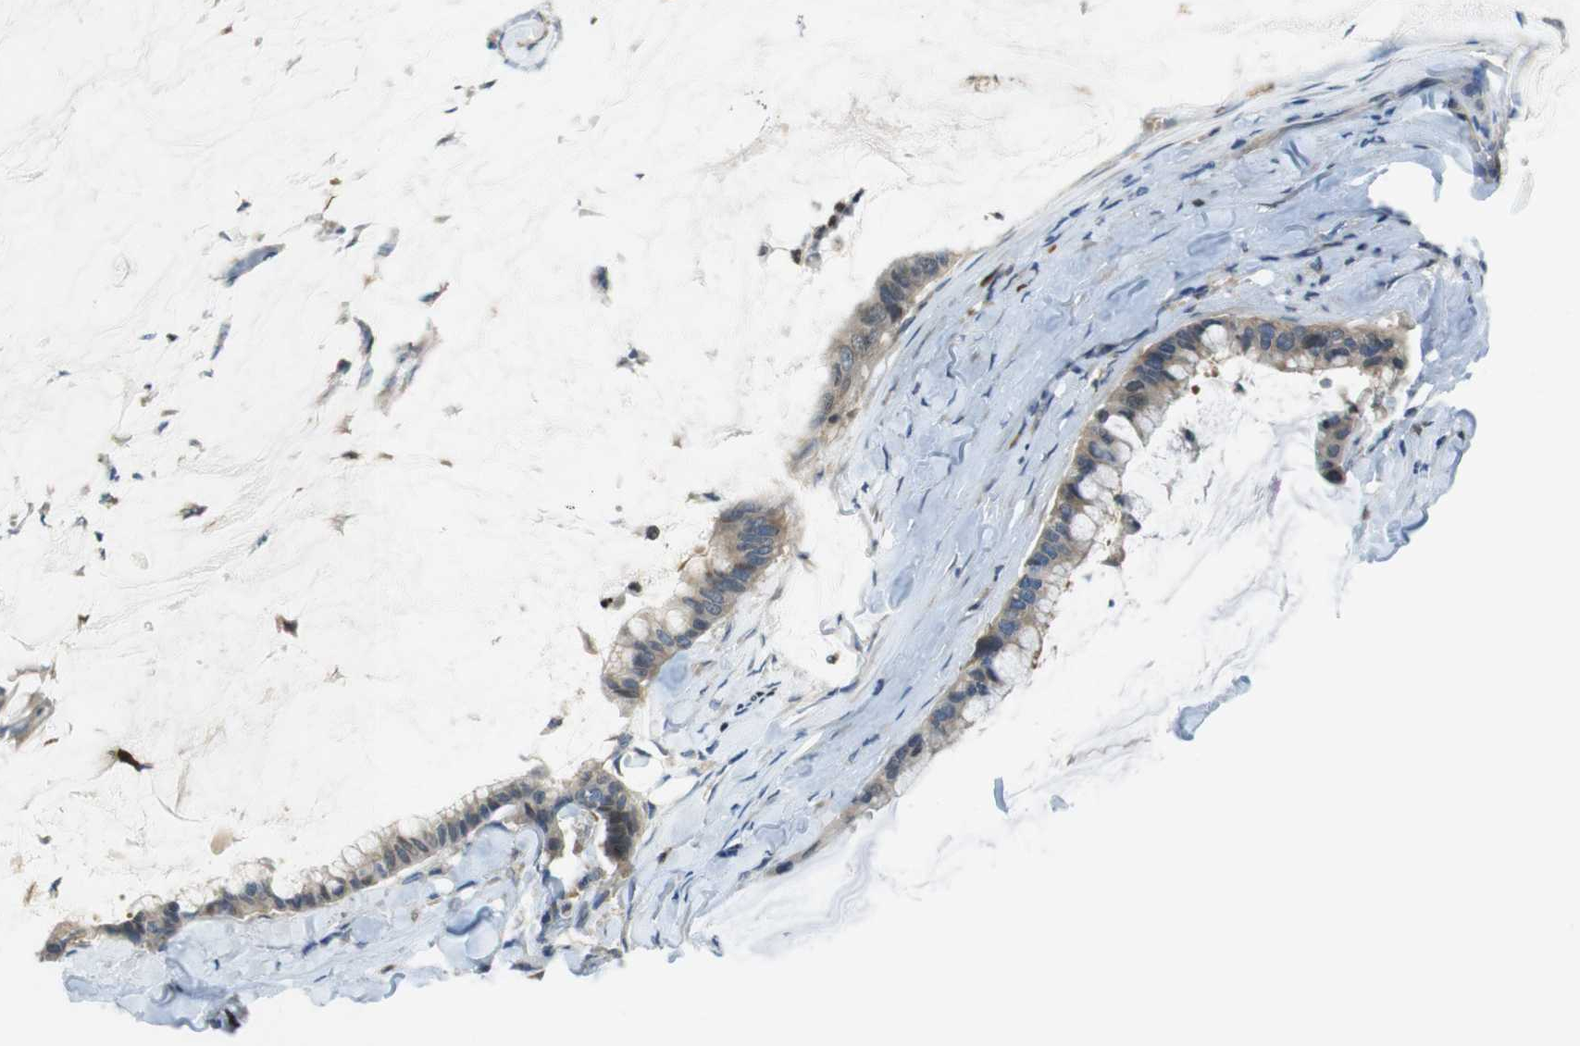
{"staining": {"intensity": "weak", "quantity": ">75%", "location": "cytoplasmic/membranous"}, "tissue": "pancreatic cancer", "cell_type": "Tumor cells", "image_type": "cancer", "snomed": [{"axis": "morphology", "description": "Adenocarcinoma, NOS"}, {"axis": "topography", "description": "Pancreas"}], "caption": "Weak cytoplasmic/membranous positivity for a protein is identified in approximately >75% of tumor cells of pancreatic adenocarcinoma using immunohistochemistry.", "gene": "PCDH10", "patient": {"sex": "male", "age": 41}}